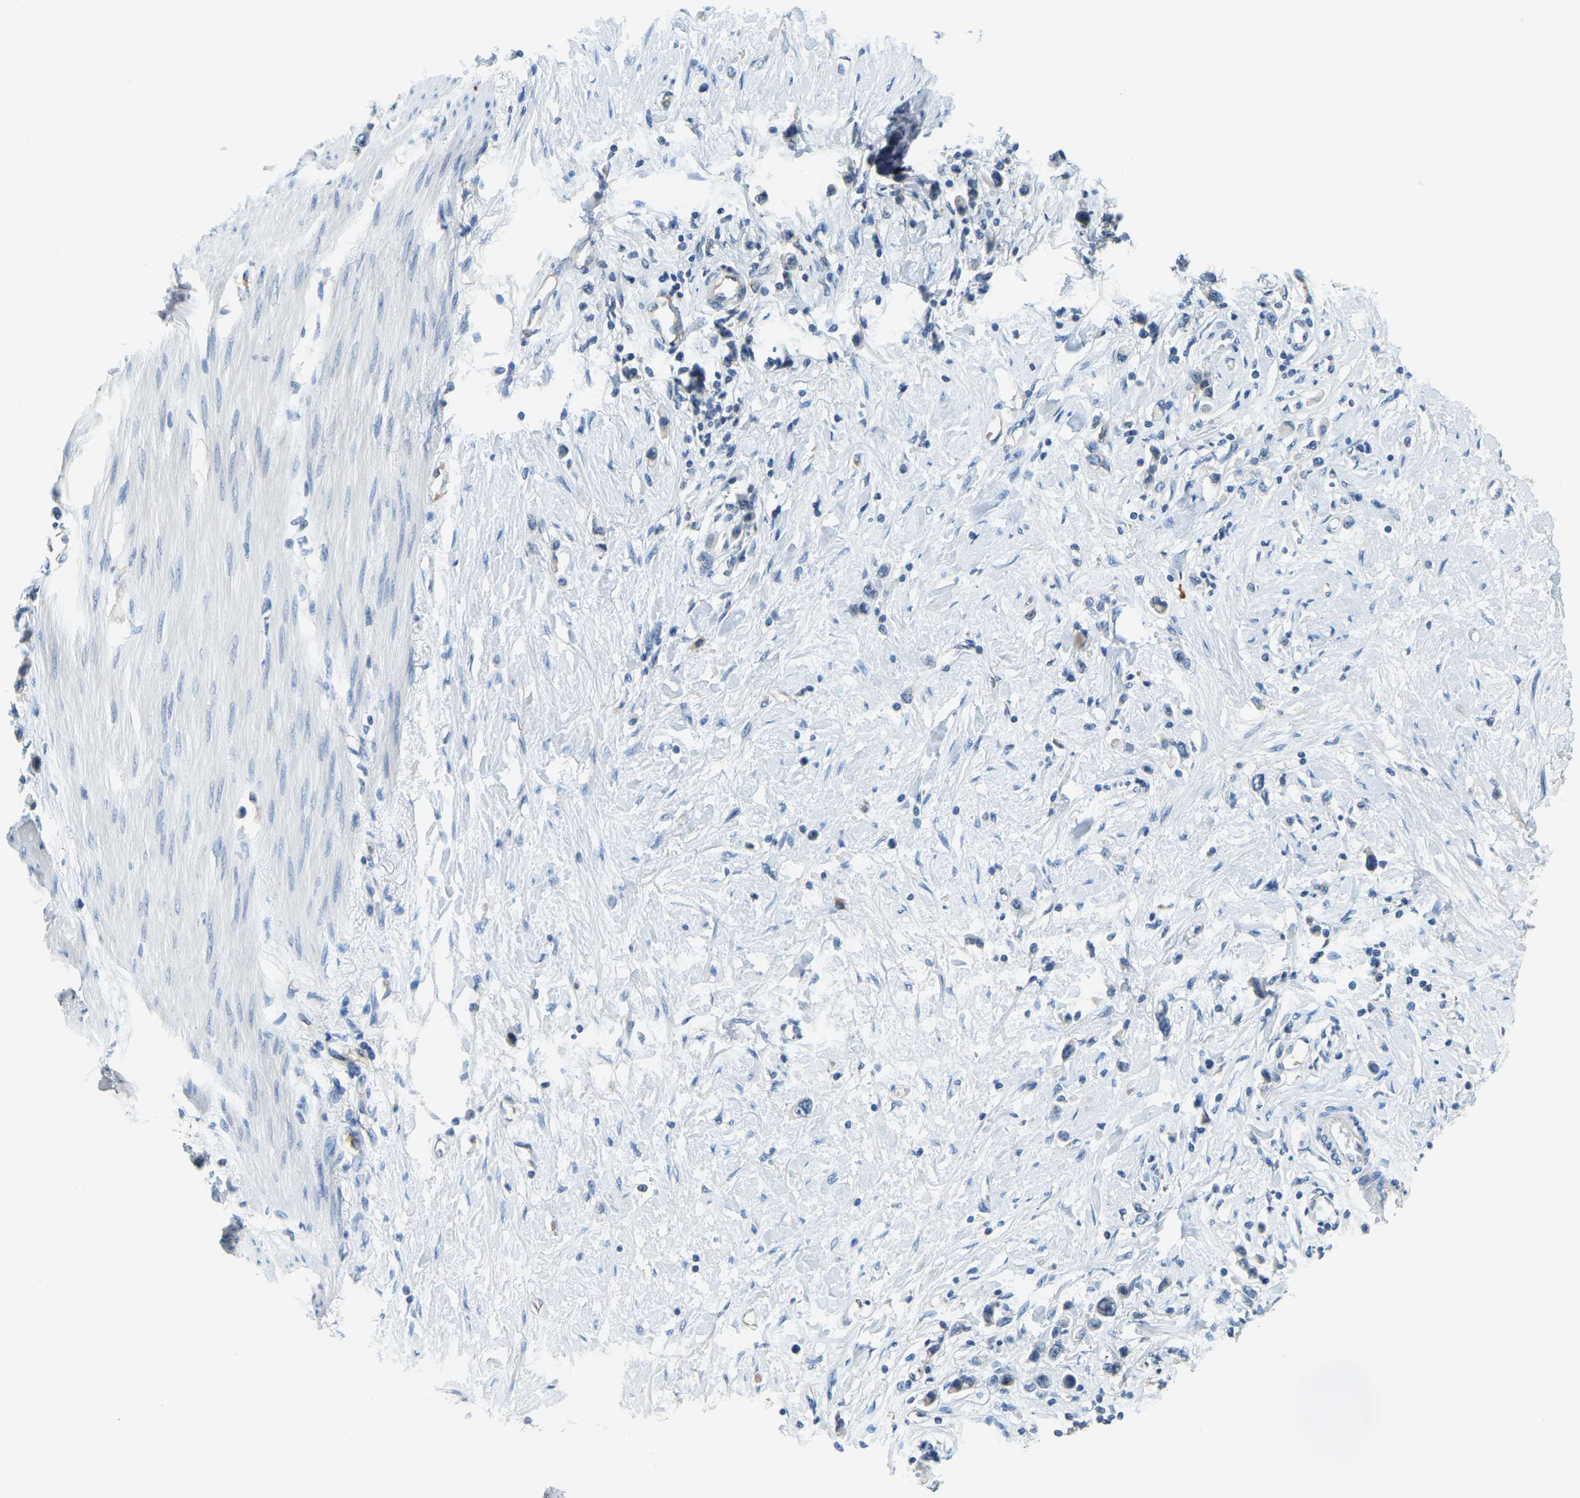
{"staining": {"intensity": "negative", "quantity": "none", "location": "none"}, "tissue": "stomach cancer", "cell_type": "Tumor cells", "image_type": "cancer", "snomed": [{"axis": "morphology", "description": "Adenocarcinoma, NOS"}, {"axis": "topography", "description": "Stomach"}], "caption": "A photomicrograph of stomach adenocarcinoma stained for a protein reveals no brown staining in tumor cells. (Brightfield microscopy of DAB immunohistochemistry at high magnification).", "gene": "RRP1", "patient": {"sex": "female", "age": 65}}